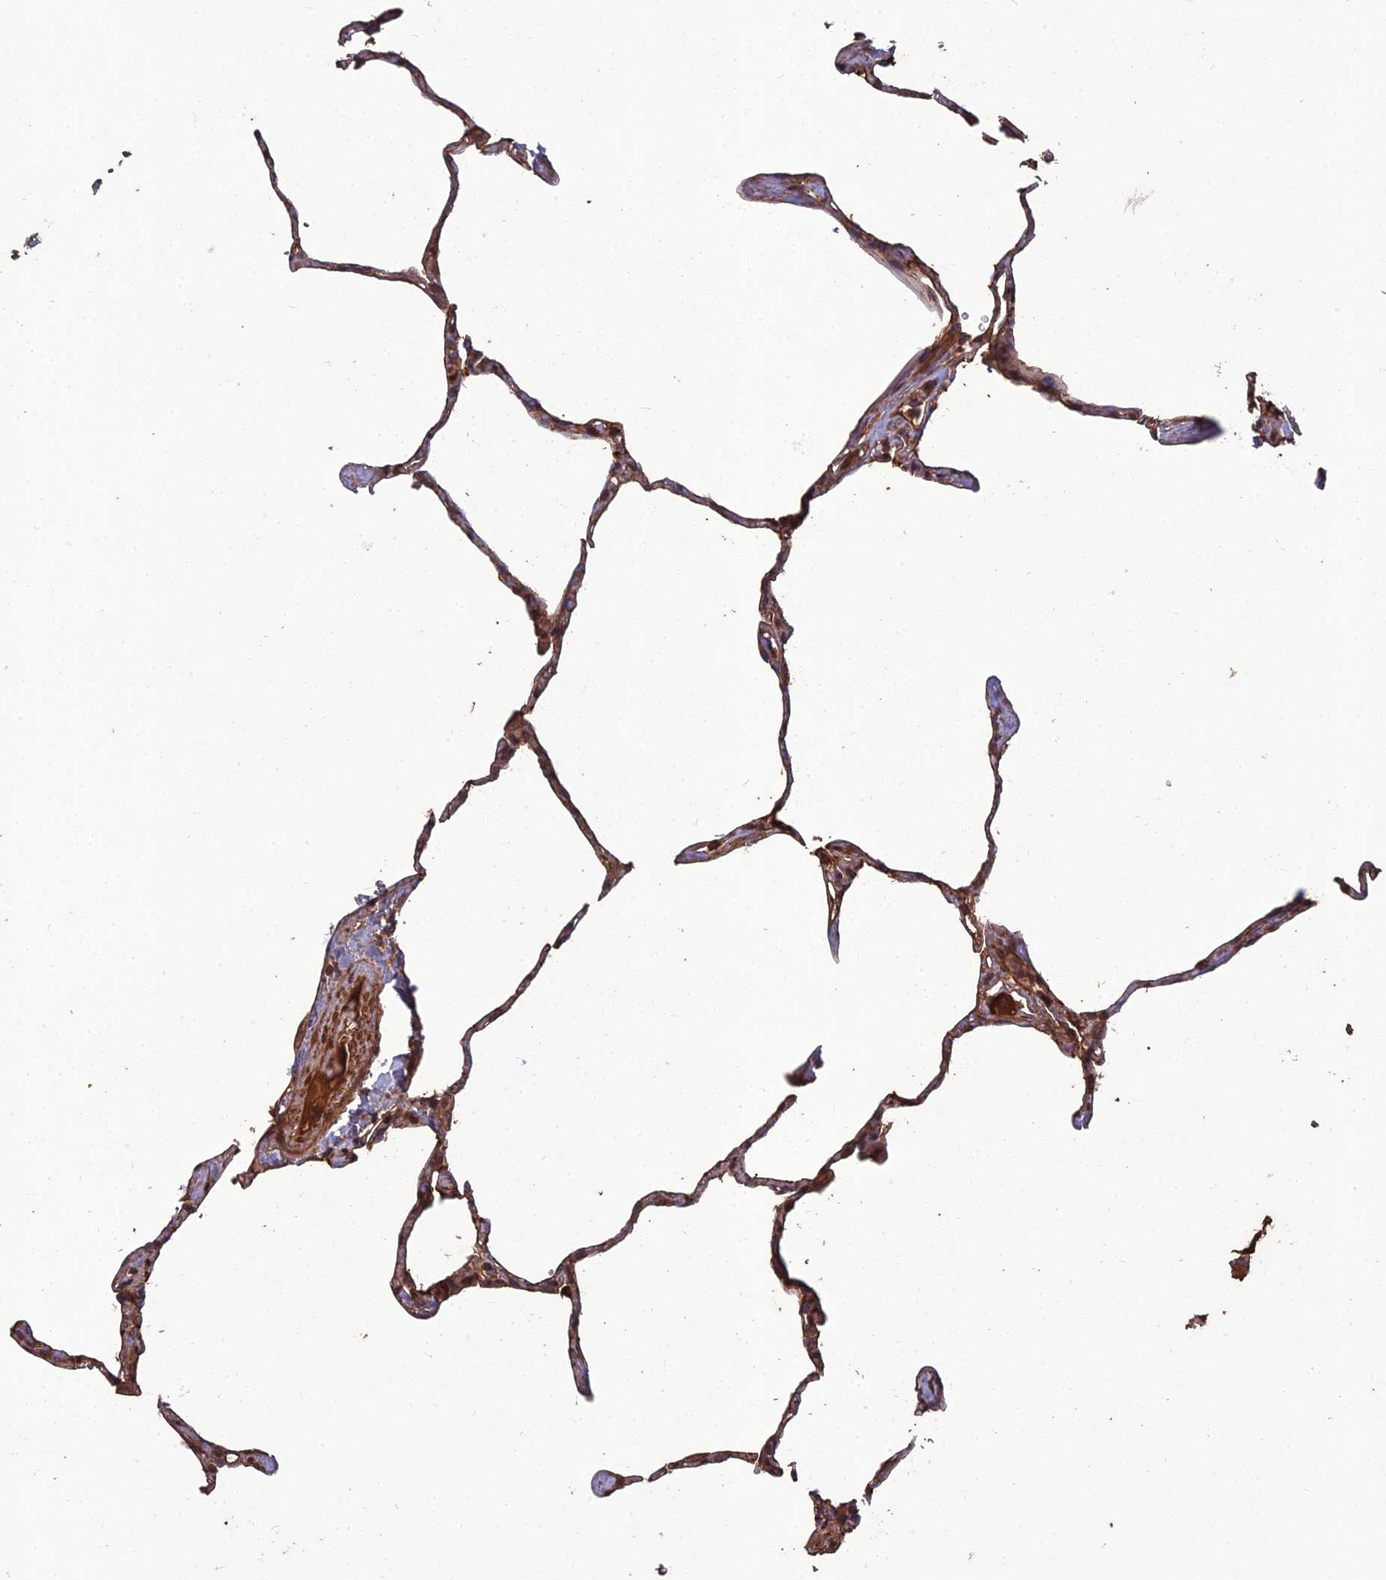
{"staining": {"intensity": "moderate", "quantity": ">75%", "location": "cytoplasmic/membranous"}, "tissue": "lung", "cell_type": "Alveolar cells", "image_type": "normal", "snomed": [{"axis": "morphology", "description": "Normal tissue, NOS"}, {"axis": "topography", "description": "Lung"}], "caption": "This micrograph displays IHC staining of benign human lung, with medium moderate cytoplasmic/membranous expression in about >75% of alveolar cells.", "gene": "ATP6V0A2", "patient": {"sex": "male", "age": 65}}